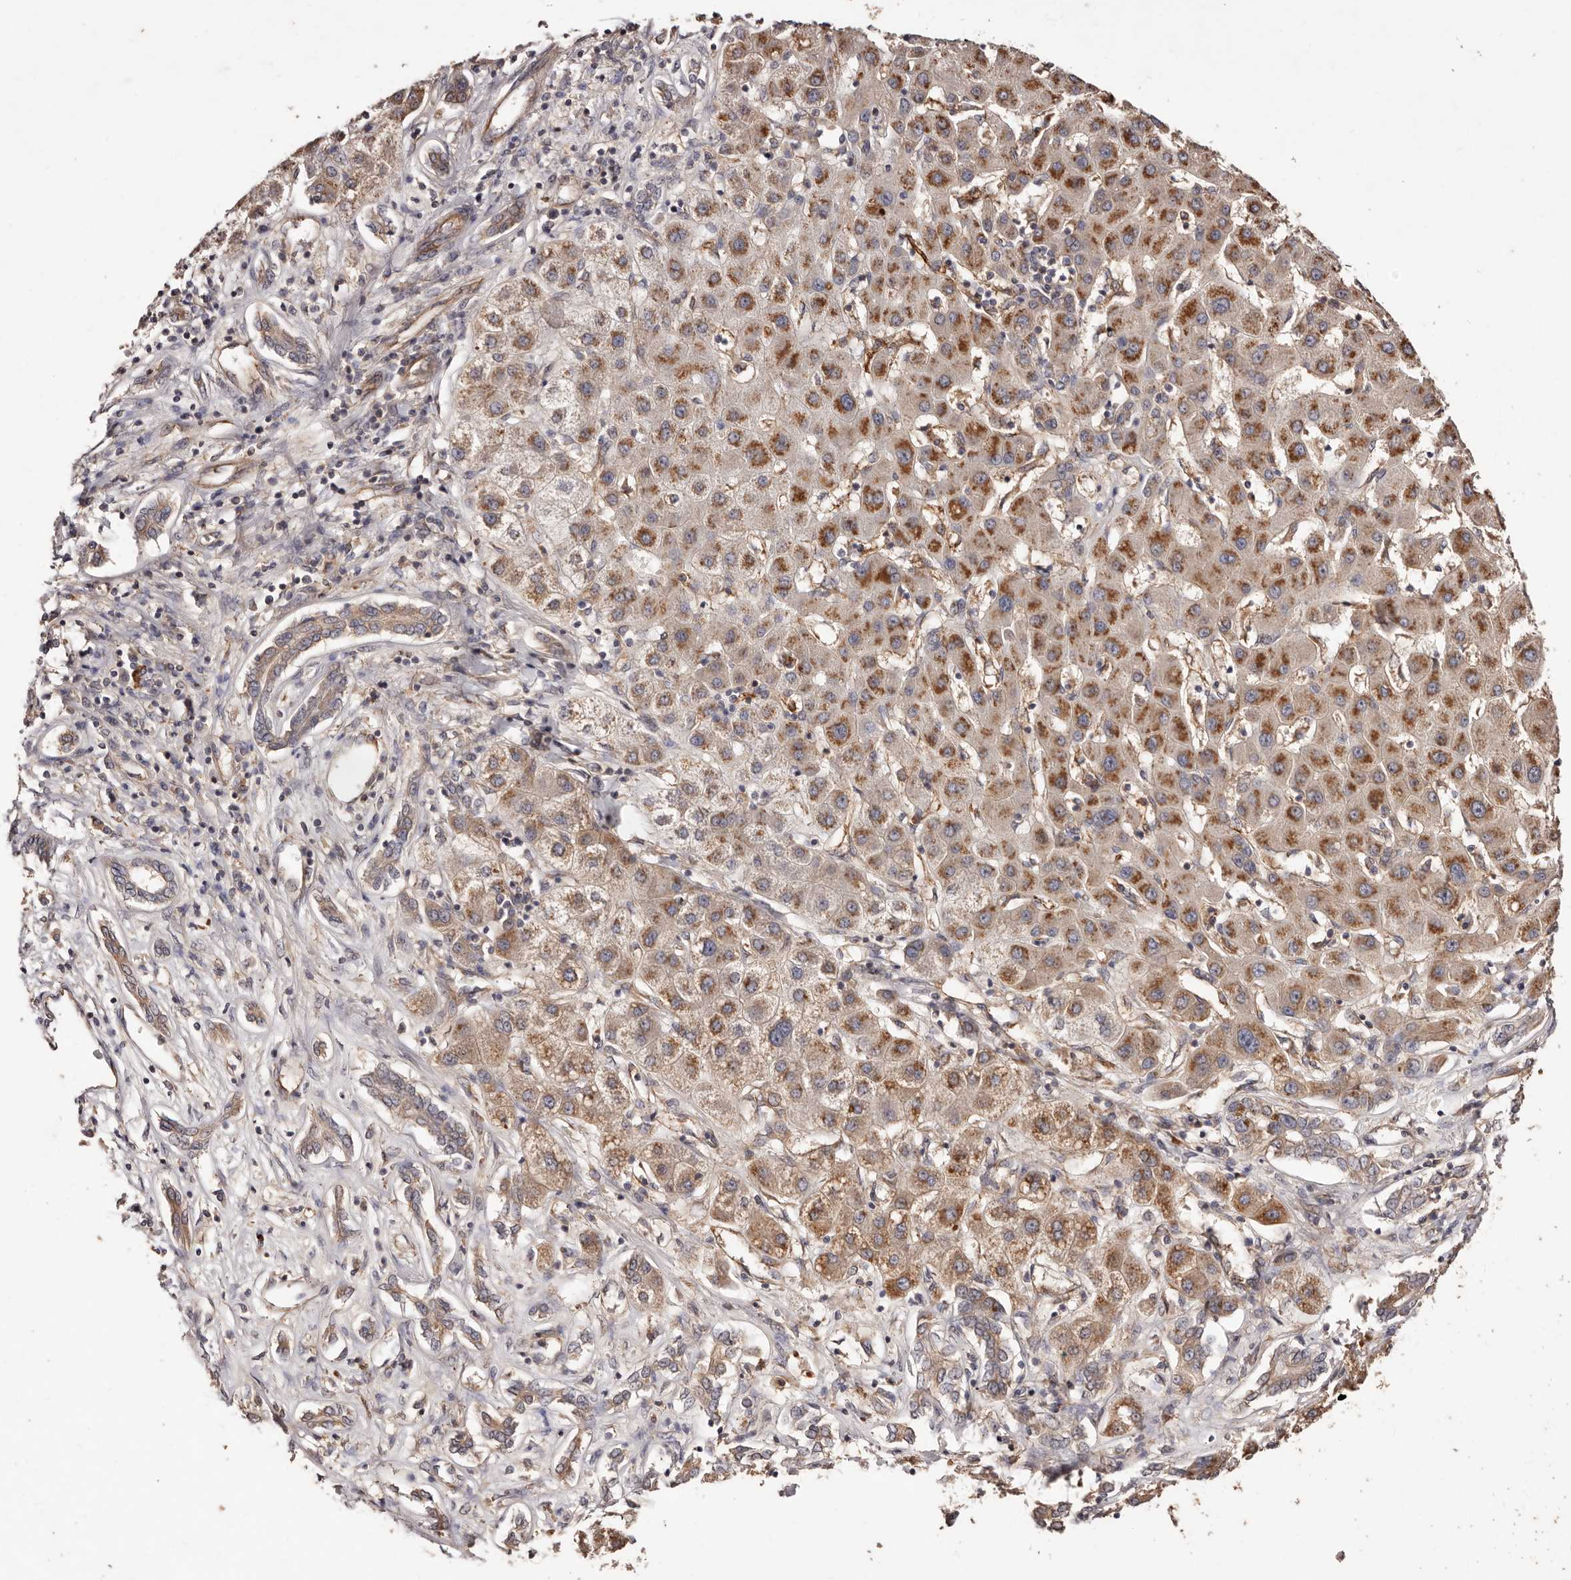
{"staining": {"intensity": "moderate", "quantity": ">75%", "location": "cytoplasmic/membranous"}, "tissue": "liver cancer", "cell_type": "Tumor cells", "image_type": "cancer", "snomed": [{"axis": "morphology", "description": "Carcinoma, Hepatocellular, NOS"}, {"axis": "topography", "description": "Liver"}], "caption": "Immunohistochemistry micrograph of neoplastic tissue: human liver cancer stained using immunohistochemistry exhibits medium levels of moderate protein expression localized specifically in the cytoplasmic/membranous of tumor cells, appearing as a cytoplasmic/membranous brown color.", "gene": "CCL14", "patient": {"sex": "male", "age": 65}}